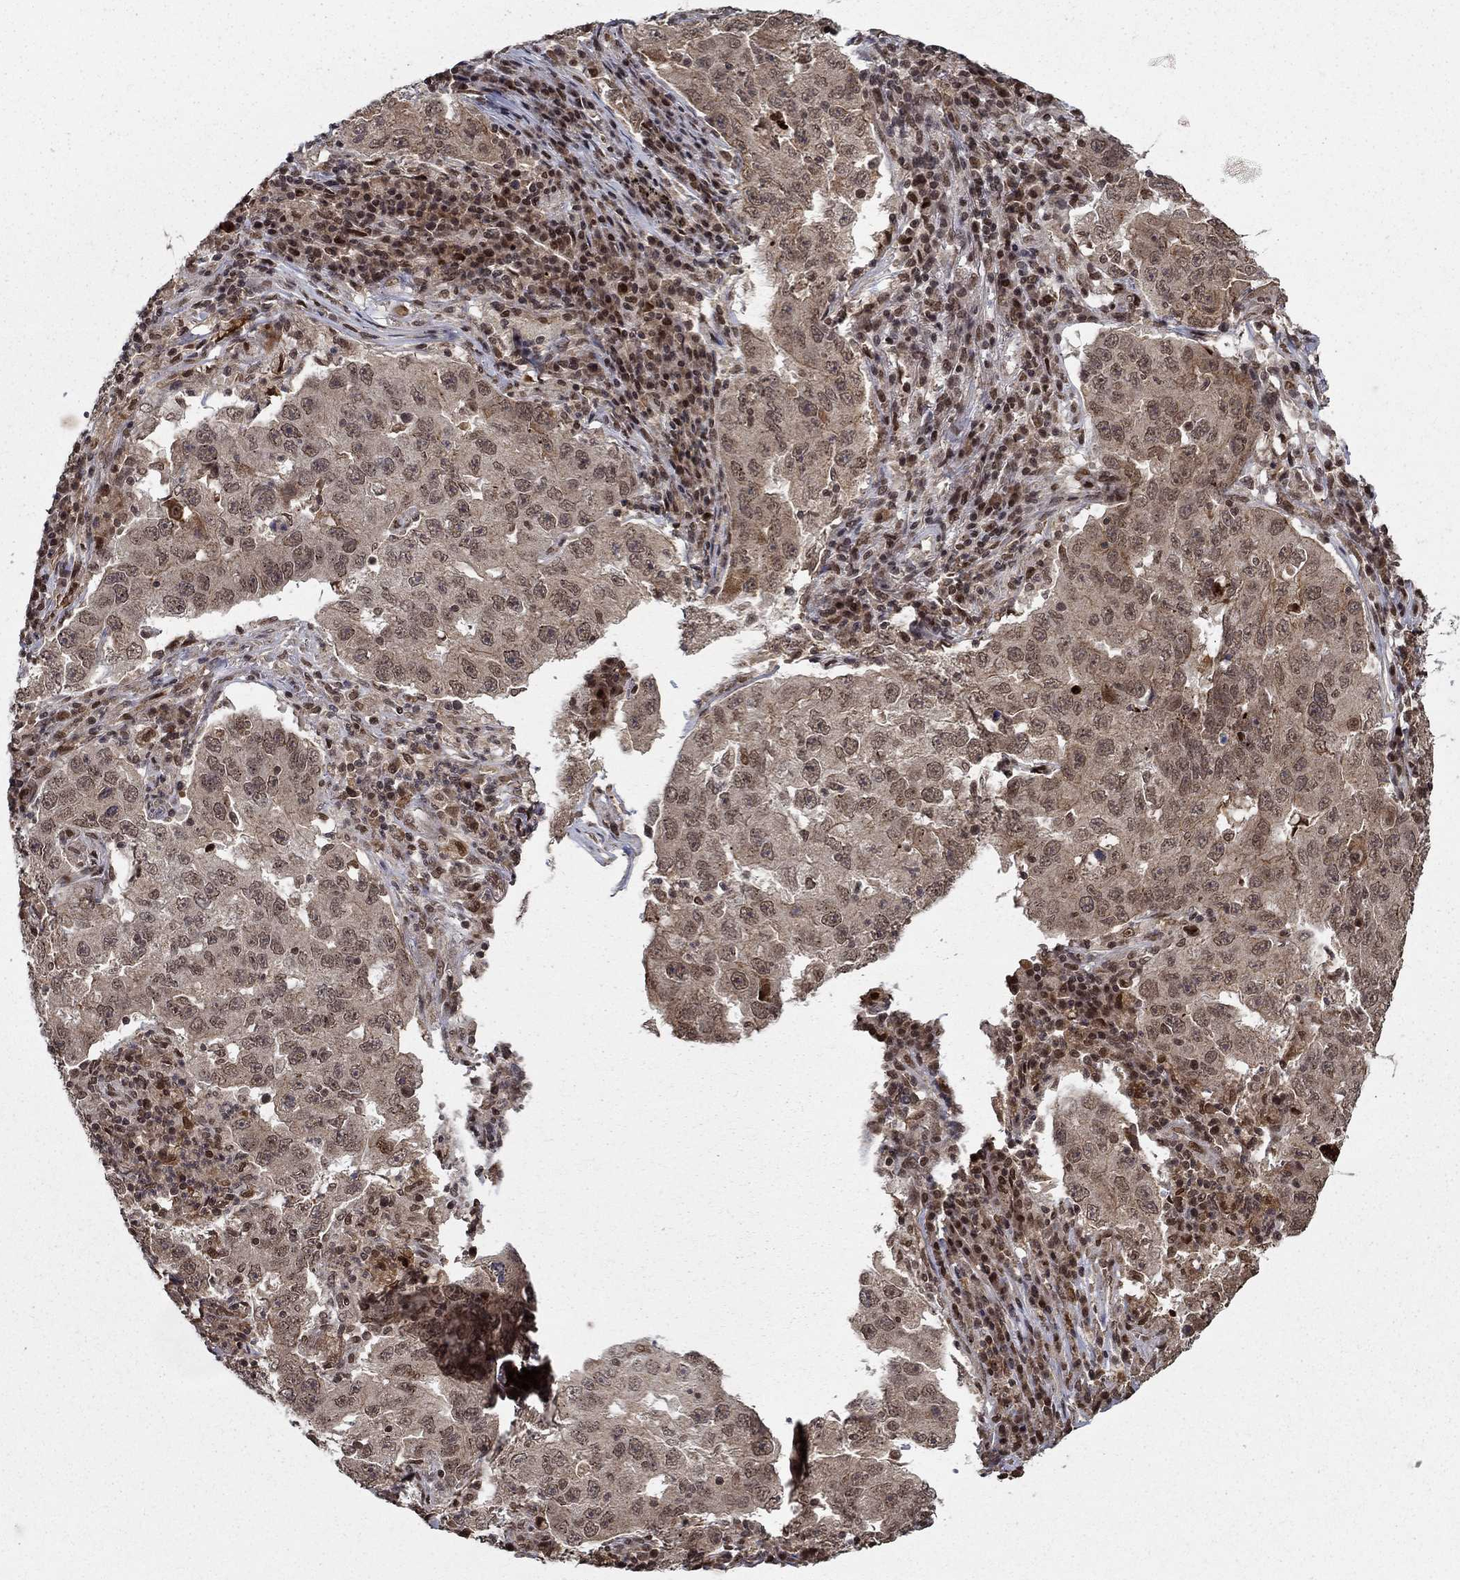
{"staining": {"intensity": "weak", "quantity": "<25%", "location": "nuclear"}, "tissue": "lung cancer", "cell_type": "Tumor cells", "image_type": "cancer", "snomed": [{"axis": "morphology", "description": "Adenocarcinoma, NOS"}, {"axis": "topography", "description": "Lung"}], "caption": "A high-resolution photomicrograph shows immunohistochemistry (IHC) staining of adenocarcinoma (lung), which exhibits no significant staining in tumor cells.", "gene": "CDCA7L", "patient": {"sex": "male", "age": 73}}